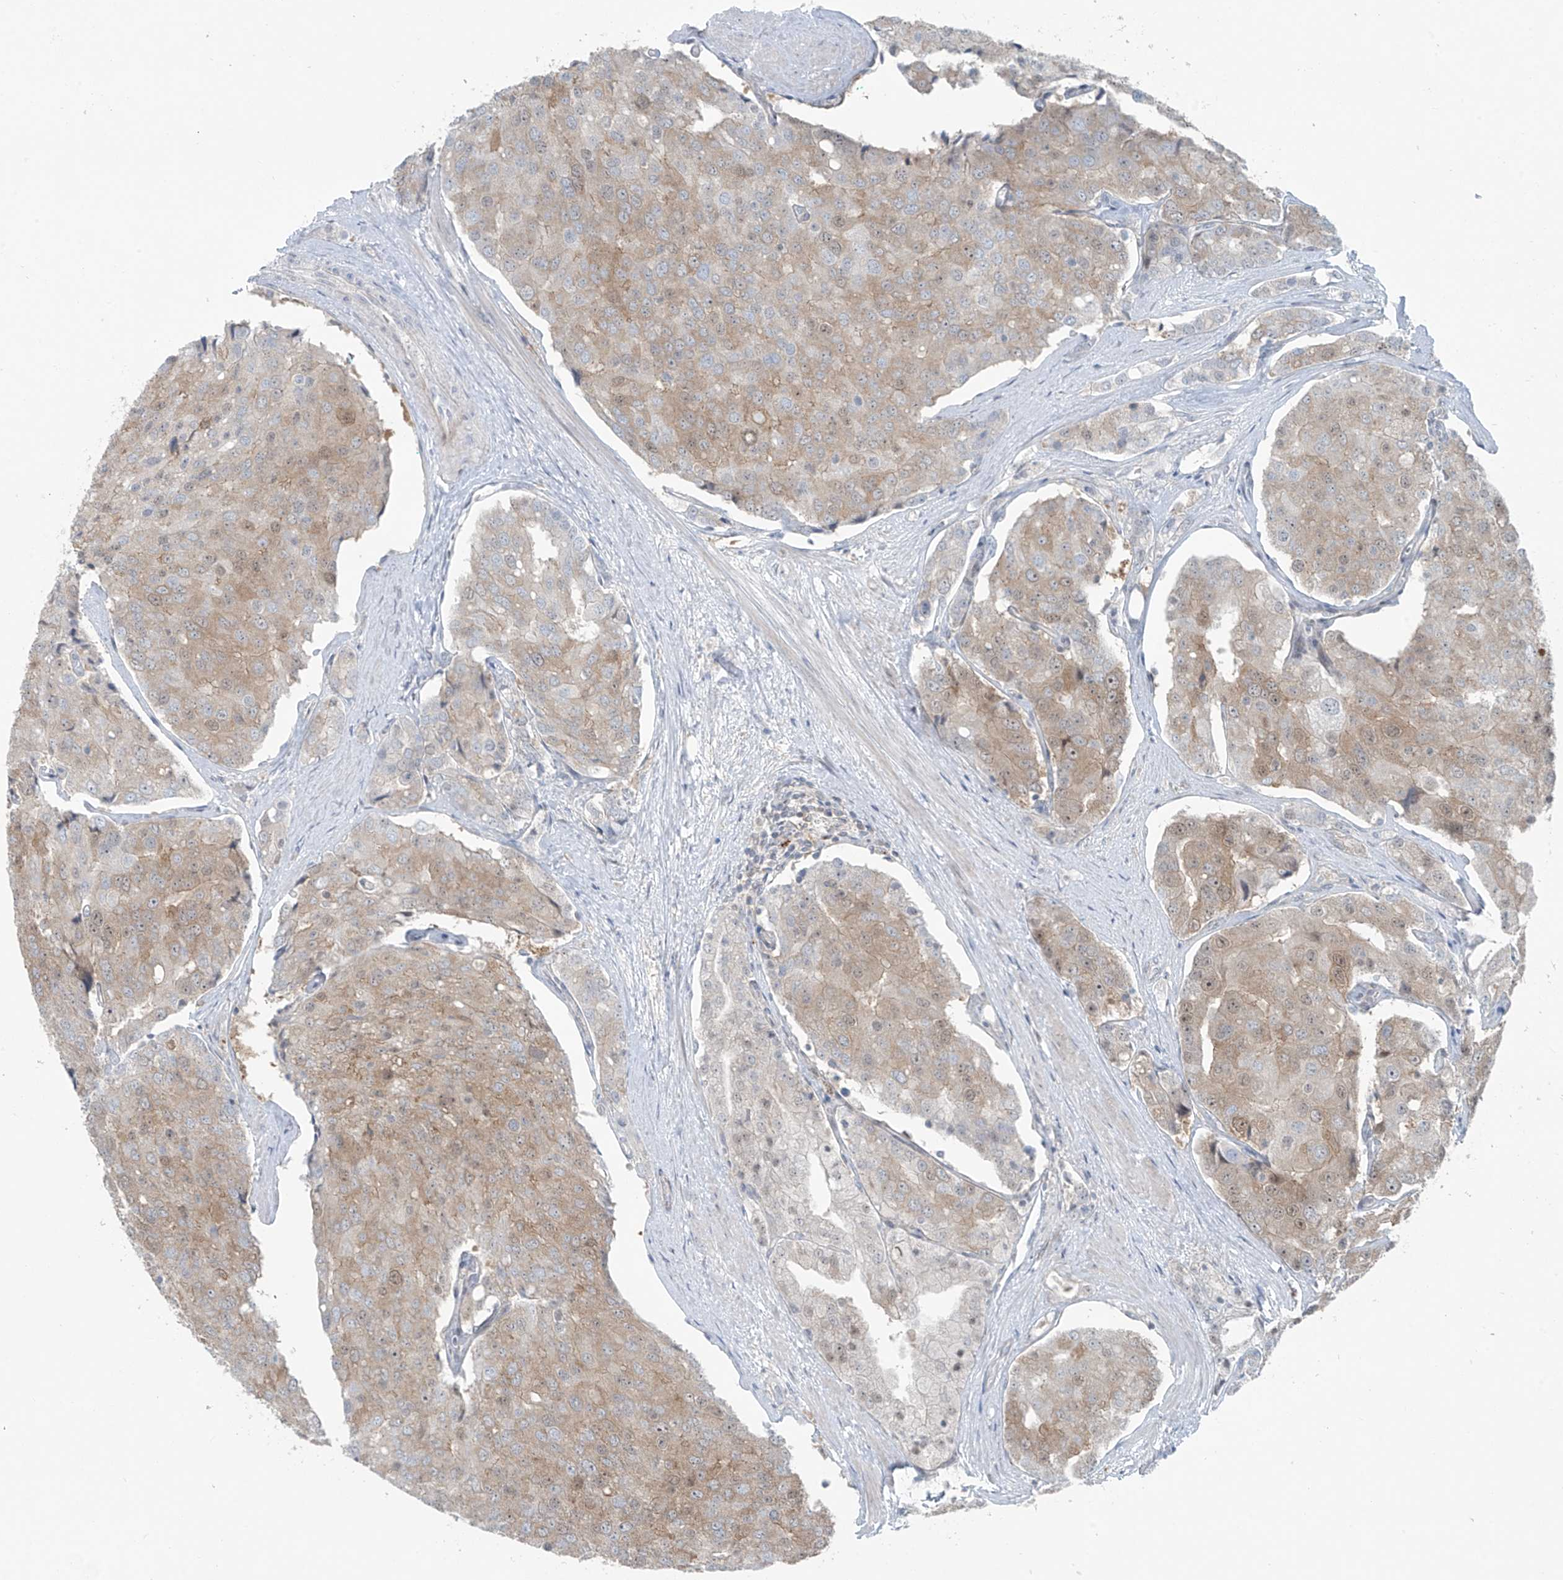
{"staining": {"intensity": "weak", "quantity": "25%-75%", "location": "cytoplasmic/membranous,nuclear"}, "tissue": "prostate cancer", "cell_type": "Tumor cells", "image_type": "cancer", "snomed": [{"axis": "morphology", "description": "Adenocarcinoma, High grade"}, {"axis": "topography", "description": "Prostate"}], "caption": "Weak cytoplasmic/membranous and nuclear positivity for a protein is seen in about 25%-75% of tumor cells of prostate cancer (high-grade adenocarcinoma) using immunohistochemistry.", "gene": "PPAT", "patient": {"sex": "male", "age": 50}}